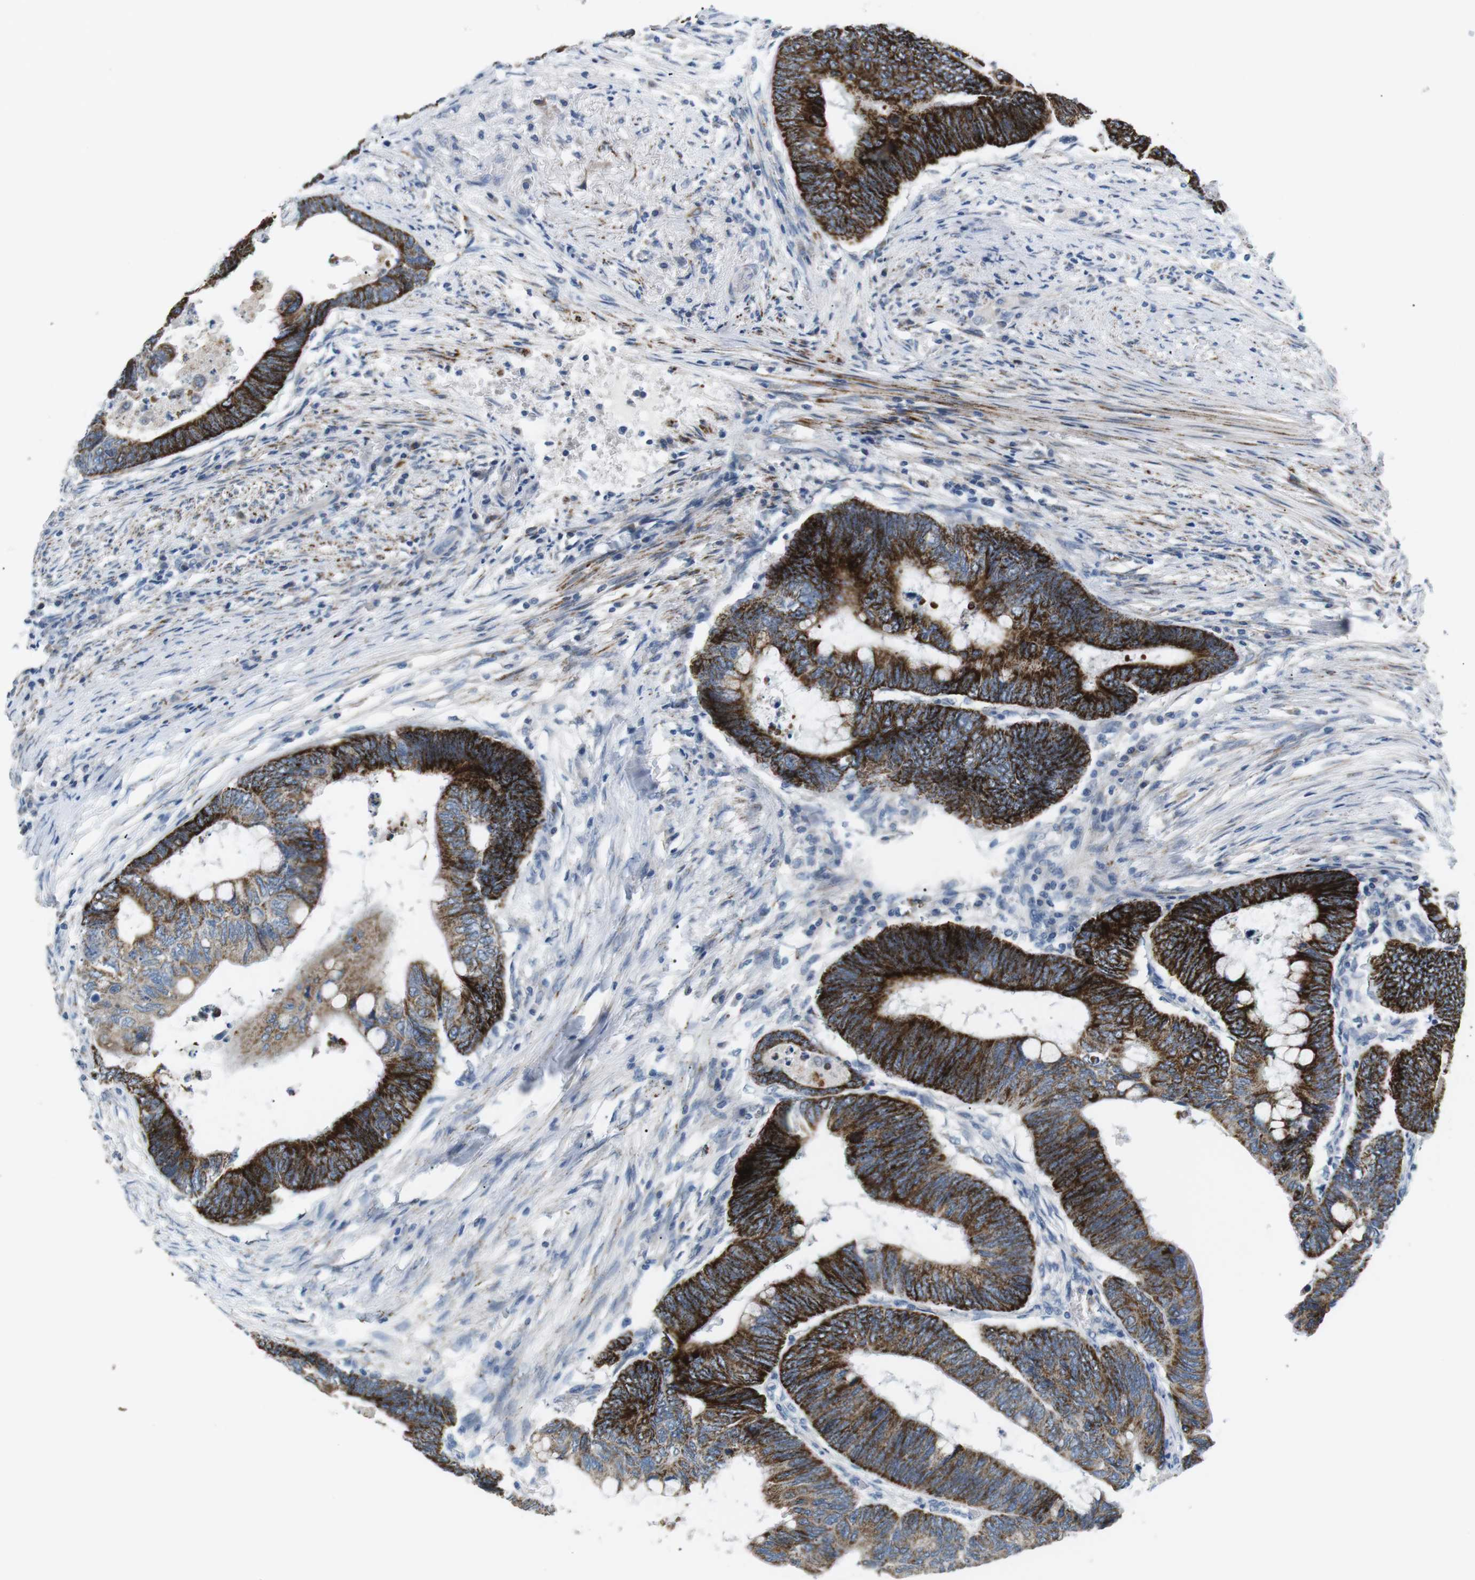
{"staining": {"intensity": "strong", "quantity": ">75%", "location": "cytoplasmic/membranous"}, "tissue": "colorectal cancer", "cell_type": "Tumor cells", "image_type": "cancer", "snomed": [{"axis": "morphology", "description": "Normal tissue, NOS"}, {"axis": "morphology", "description": "Adenocarcinoma, NOS"}, {"axis": "topography", "description": "Rectum"}, {"axis": "topography", "description": "Peripheral nerve tissue"}], "caption": "Immunohistochemistry (IHC) of human colorectal cancer (adenocarcinoma) exhibits high levels of strong cytoplasmic/membranous expression in approximately >75% of tumor cells. (Brightfield microscopy of DAB IHC at high magnification).", "gene": "CD300E", "patient": {"sex": "male", "age": 92}}